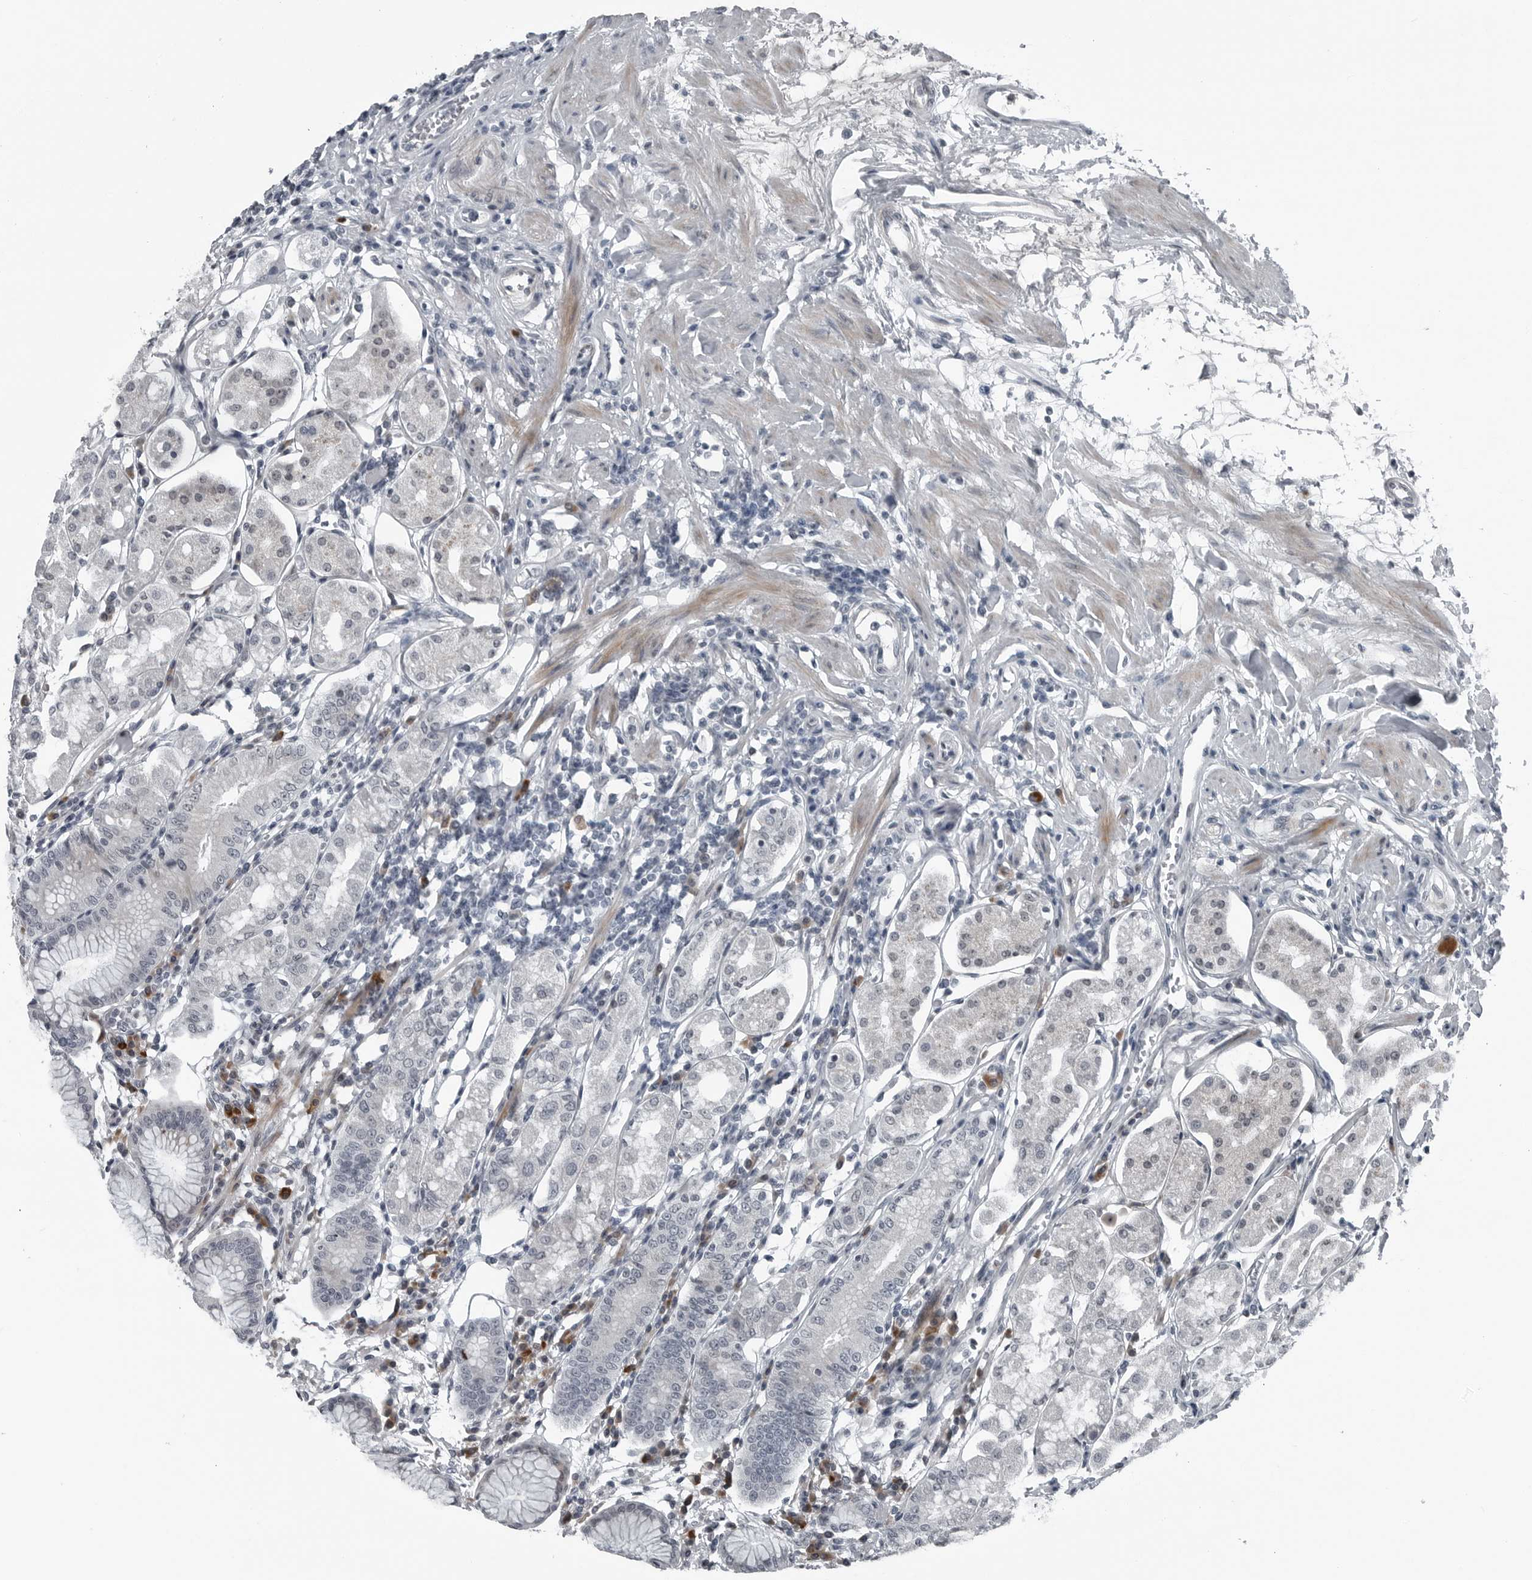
{"staining": {"intensity": "negative", "quantity": "none", "location": "none"}, "tissue": "stomach", "cell_type": "Glandular cells", "image_type": "normal", "snomed": [{"axis": "morphology", "description": "Normal tissue, NOS"}, {"axis": "topography", "description": "Stomach"}, {"axis": "topography", "description": "Stomach, lower"}], "caption": "Immunohistochemistry (IHC) image of benign stomach: human stomach stained with DAB (3,3'-diaminobenzidine) shows no significant protein positivity in glandular cells. The staining is performed using DAB brown chromogen with nuclei counter-stained in using hematoxylin.", "gene": "DNAAF11", "patient": {"sex": "female", "age": 56}}